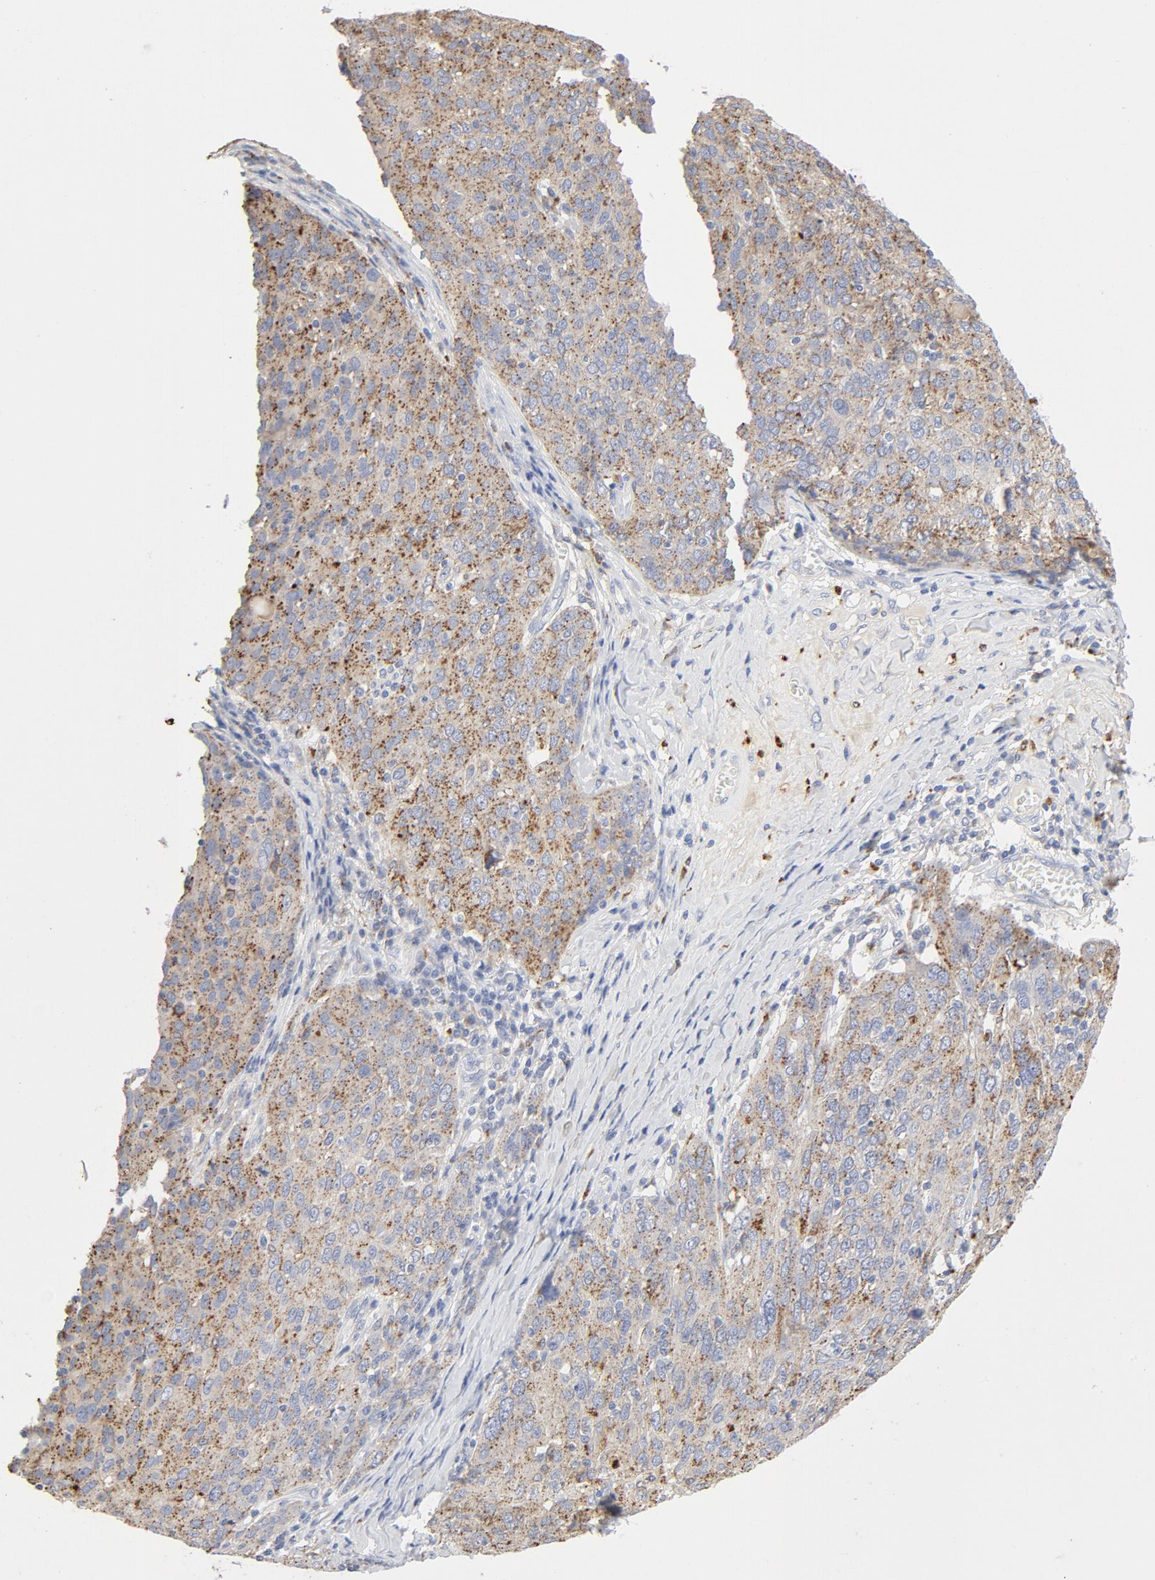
{"staining": {"intensity": "moderate", "quantity": ">75%", "location": "cytoplasmic/membranous"}, "tissue": "ovarian cancer", "cell_type": "Tumor cells", "image_type": "cancer", "snomed": [{"axis": "morphology", "description": "Carcinoma, endometroid"}, {"axis": "topography", "description": "Ovary"}], "caption": "An IHC image of tumor tissue is shown. Protein staining in brown labels moderate cytoplasmic/membranous positivity in ovarian cancer within tumor cells.", "gene": "MAGEB17", "patient": {"sex": "female", "age": 50}}